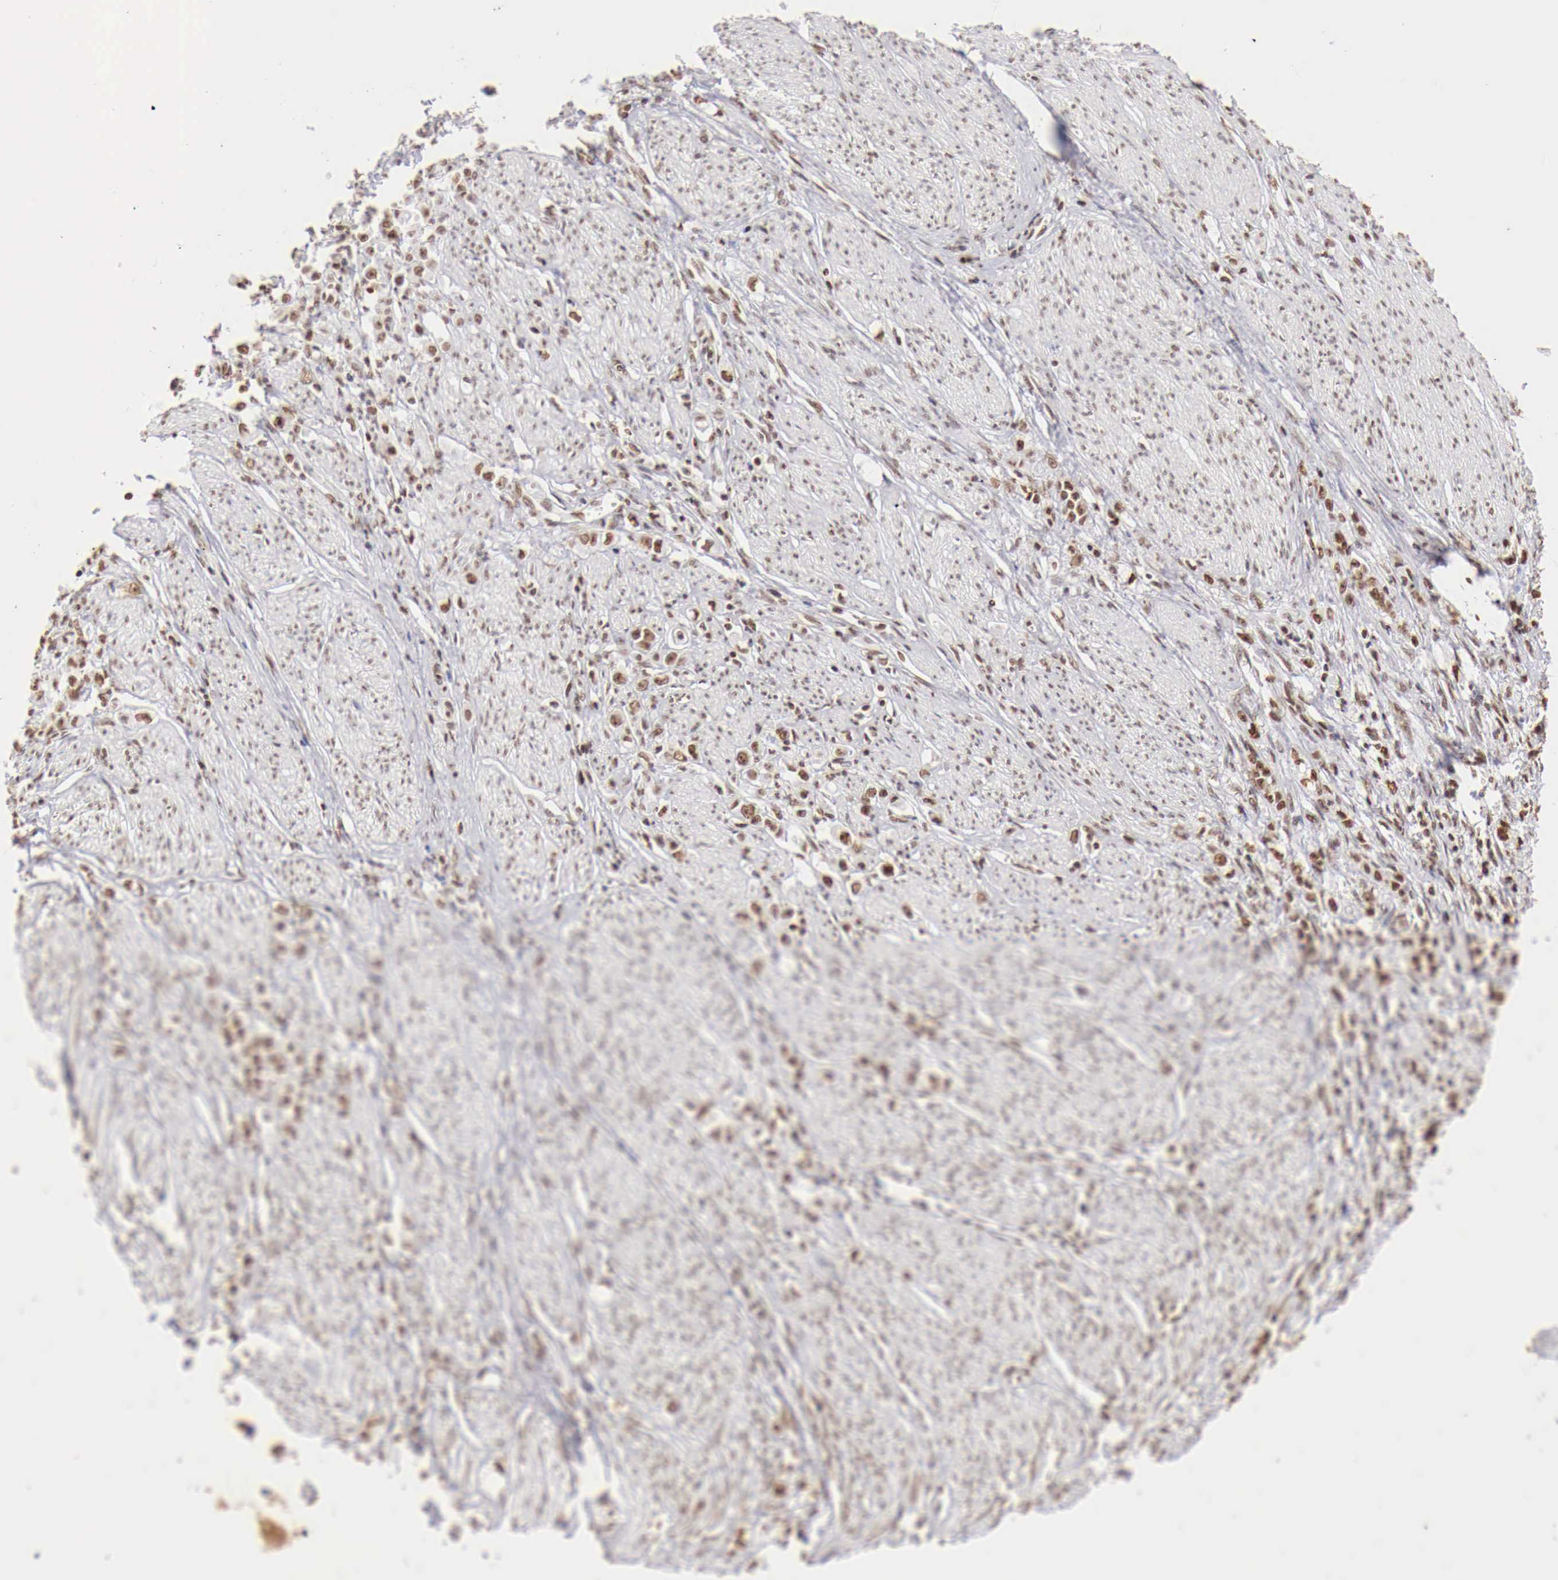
{"staining": {"intensity": "strong", "quantity": ">75%", "location": "nuclear"}, "tissue": "stomach cancer", "cell_type": "Tumor cells", "image_type": "cancer", "snomed": [{"axis": "morphology", "description": "Adenocarcinoma, NOS"}, {"axis": "topography", "description": "Stomach"}], "caption": "Immunohistochemistry (IHC) (DAB) staining of adenocarcinoma (stomach) demonstrates strong nuclear protein positivity in about >75% of tumor cells.", "gene": "DKC1", "patient": {"sex": "male", "age": 72}}